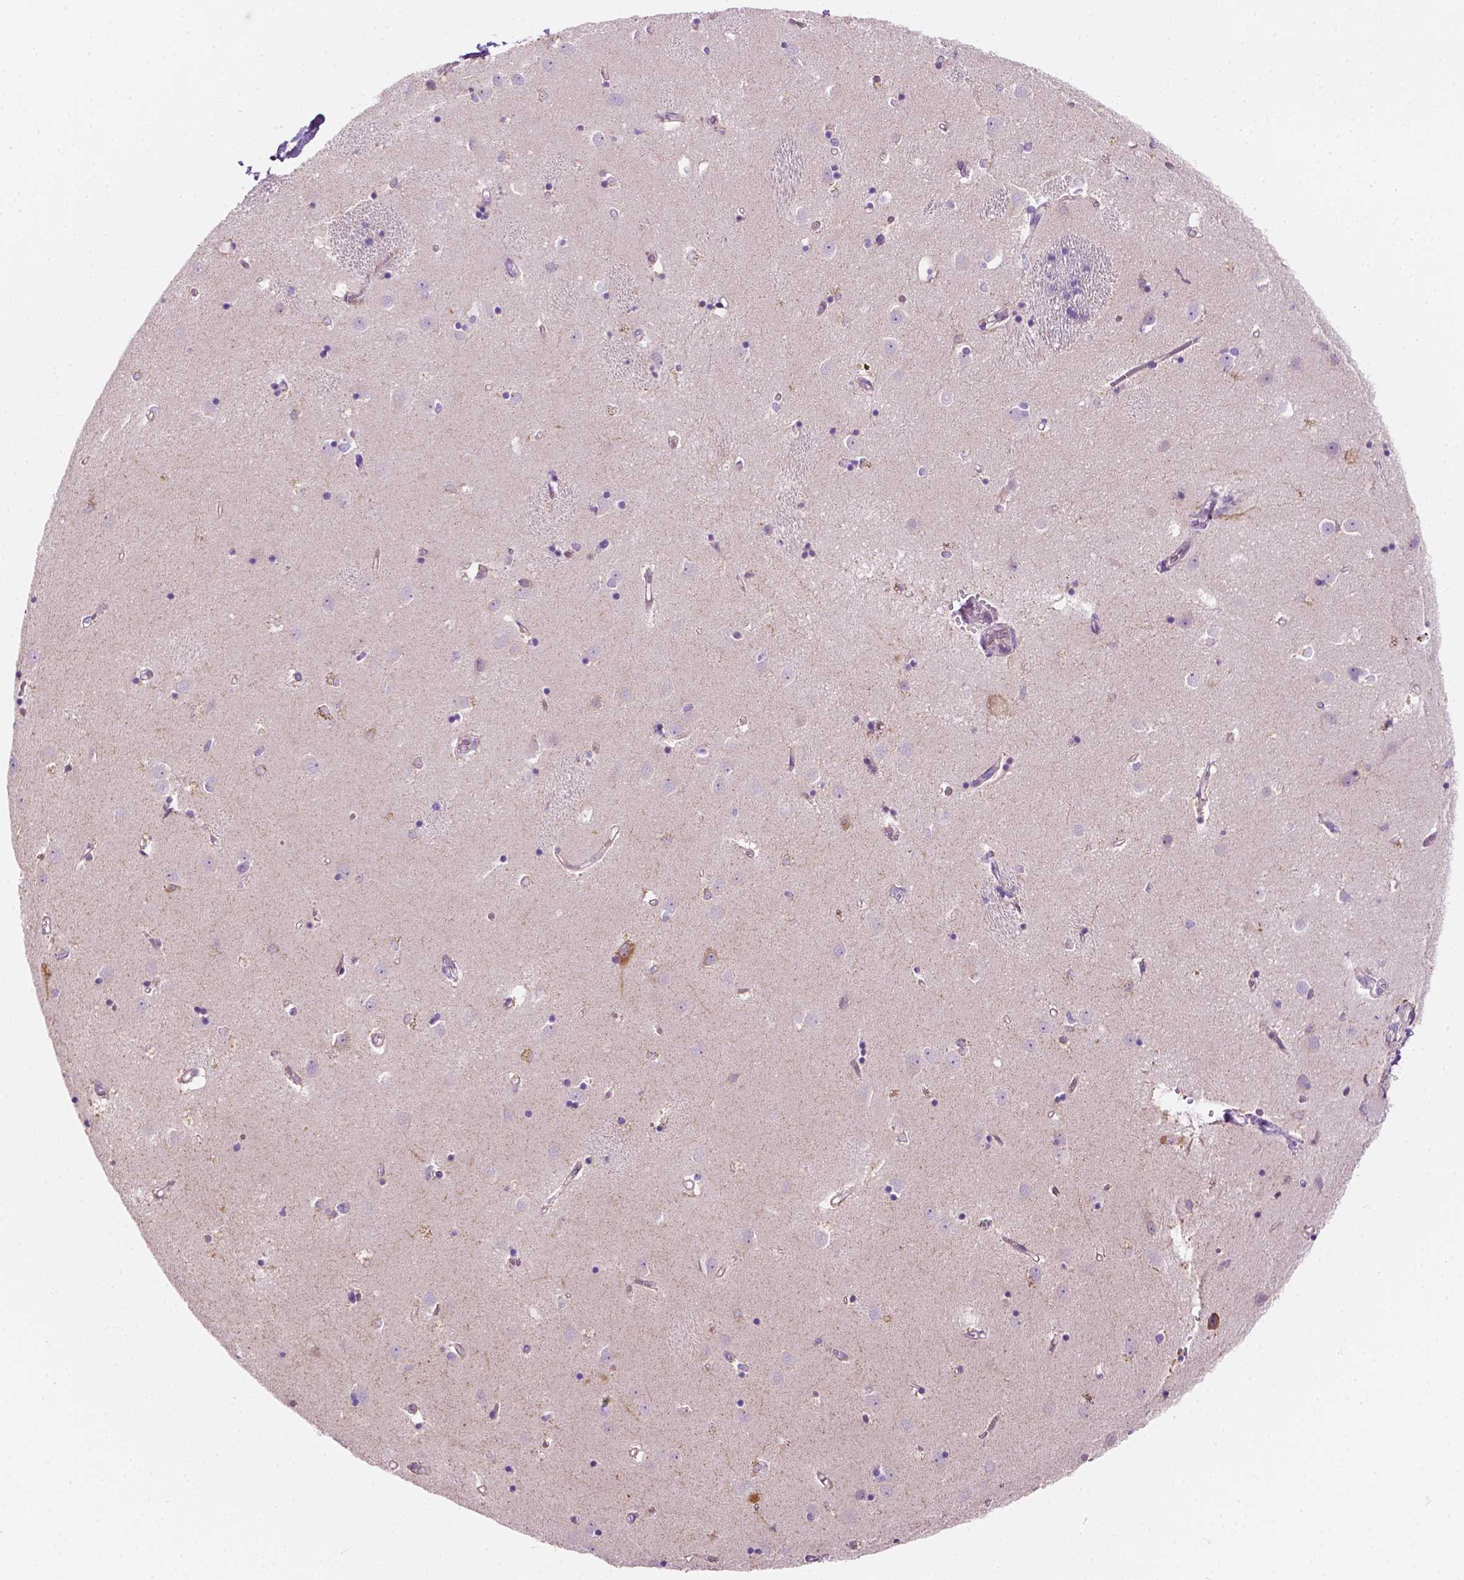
{"staining": {"intensity": "moderate", "quantity": "<25%", "location": "cytoplasmic/membranous"}, "tissue": "caudate", "cell_type": "Glial cells", "image_type": "normal", "snomed": [{"axis": "morphology", "description": "Normal tissue, NOS"}, {"axis": "topography", "description": "Lateral ventricle wall"}], "caption": "This is an image of immunohistochemistry (IHC) staining of normal caudate, which shows moderate positivity in the cytoplasmic/membranous of glial cells.", "gene": "NOS1AP", "patient": {"sex": "male", "age": 54}}